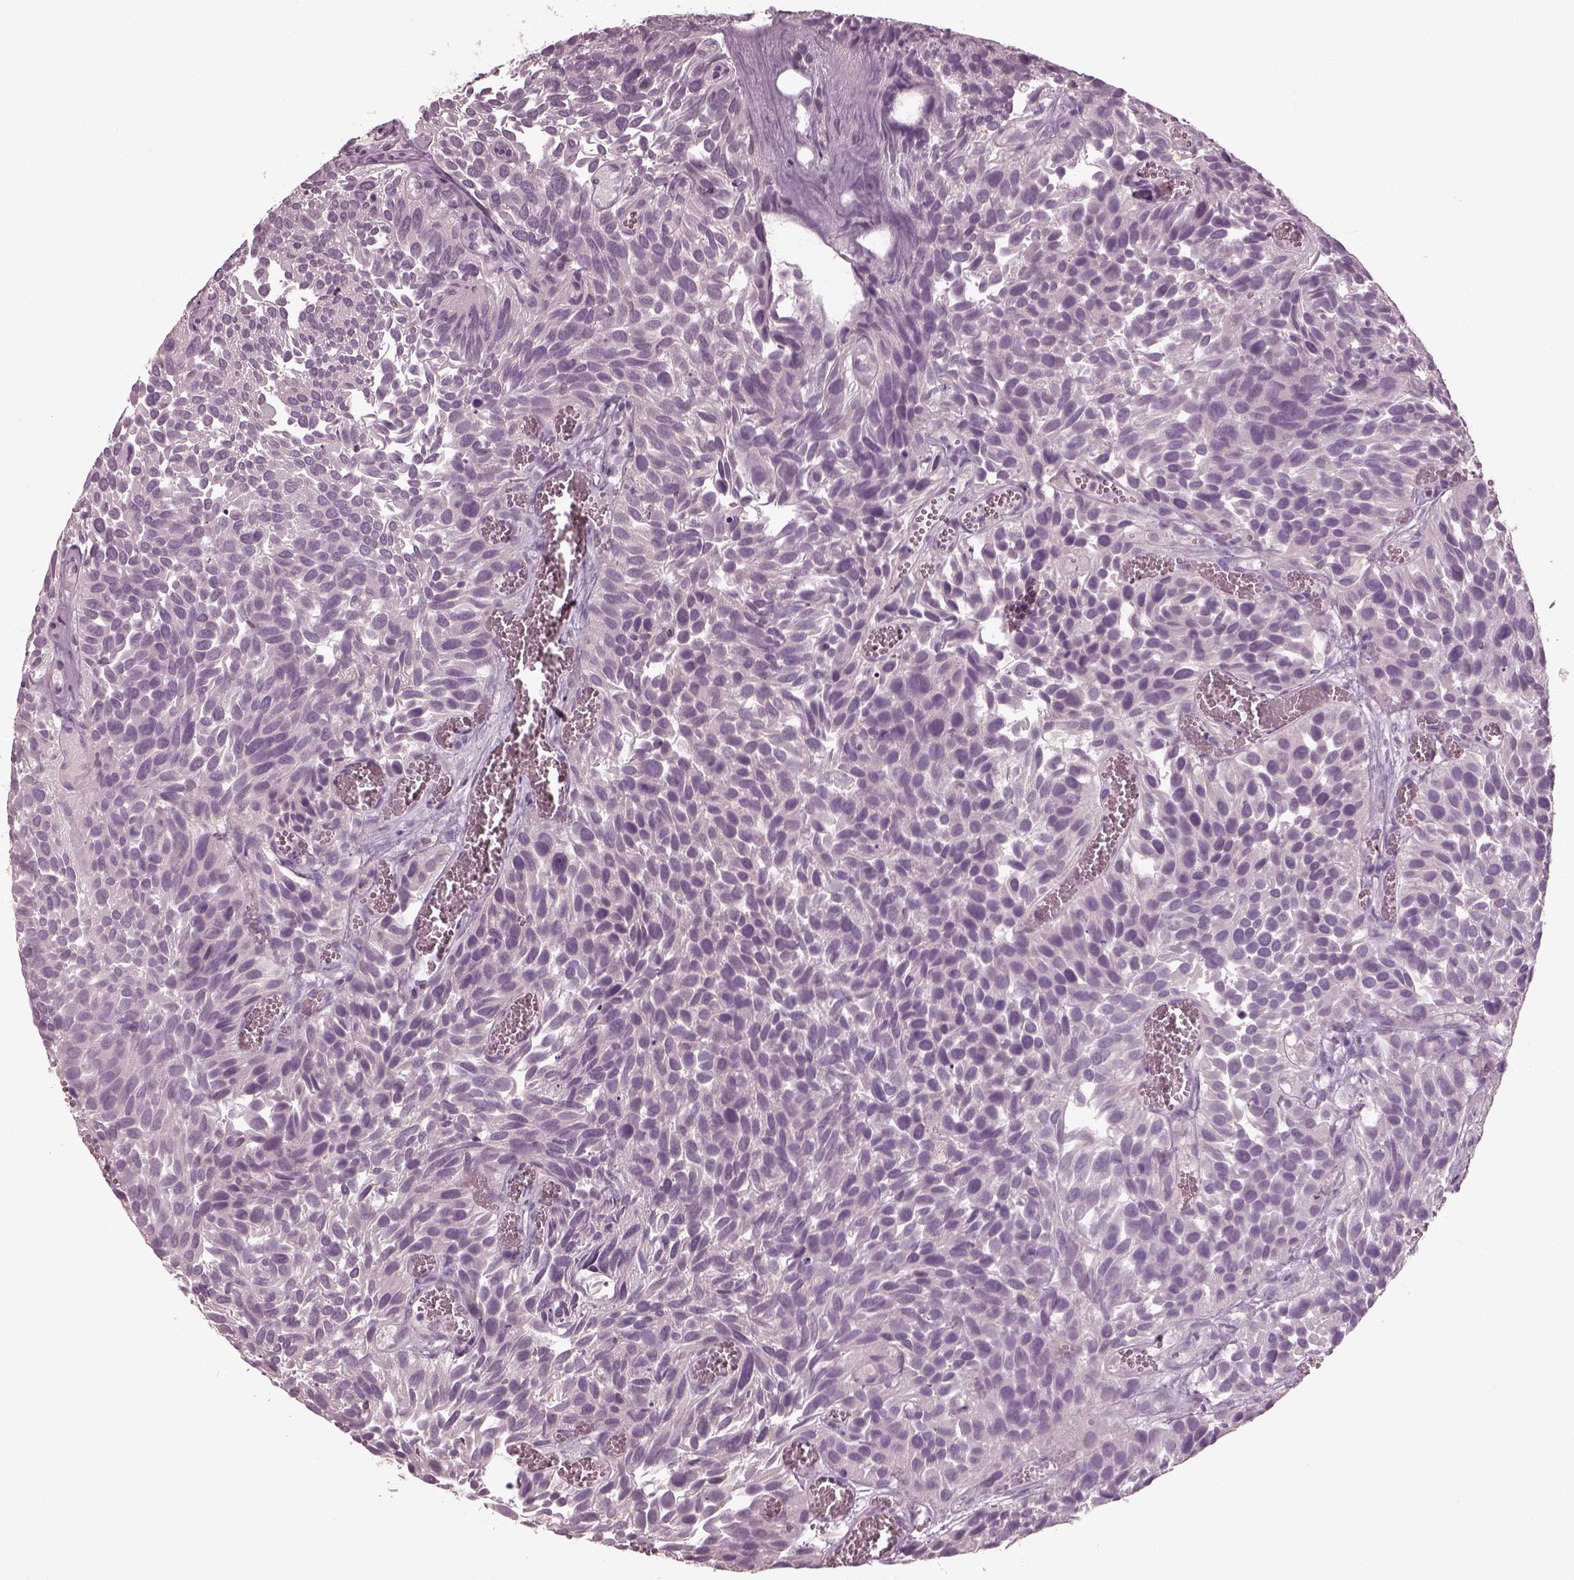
{"staining": {"intensity": "negative", "quantity": "none", "location": "none"}, "tissue": "urothelial cancer", "cell_type": "Tumor cells", "image_type": "cancer", "snomed": [{"axis": "morphology", "description": "Urothelial carcinoma, Low grade"}, {"axis": "topography", "description": "Urinary bladder"}], "caption": "Tumor cells are negative for brown protein staining in urothelial carcinoma (low-grade). Nuclei are stained in blue.", "gene": "RCVRN", "patient": {"sex": "female", "age": 69}}